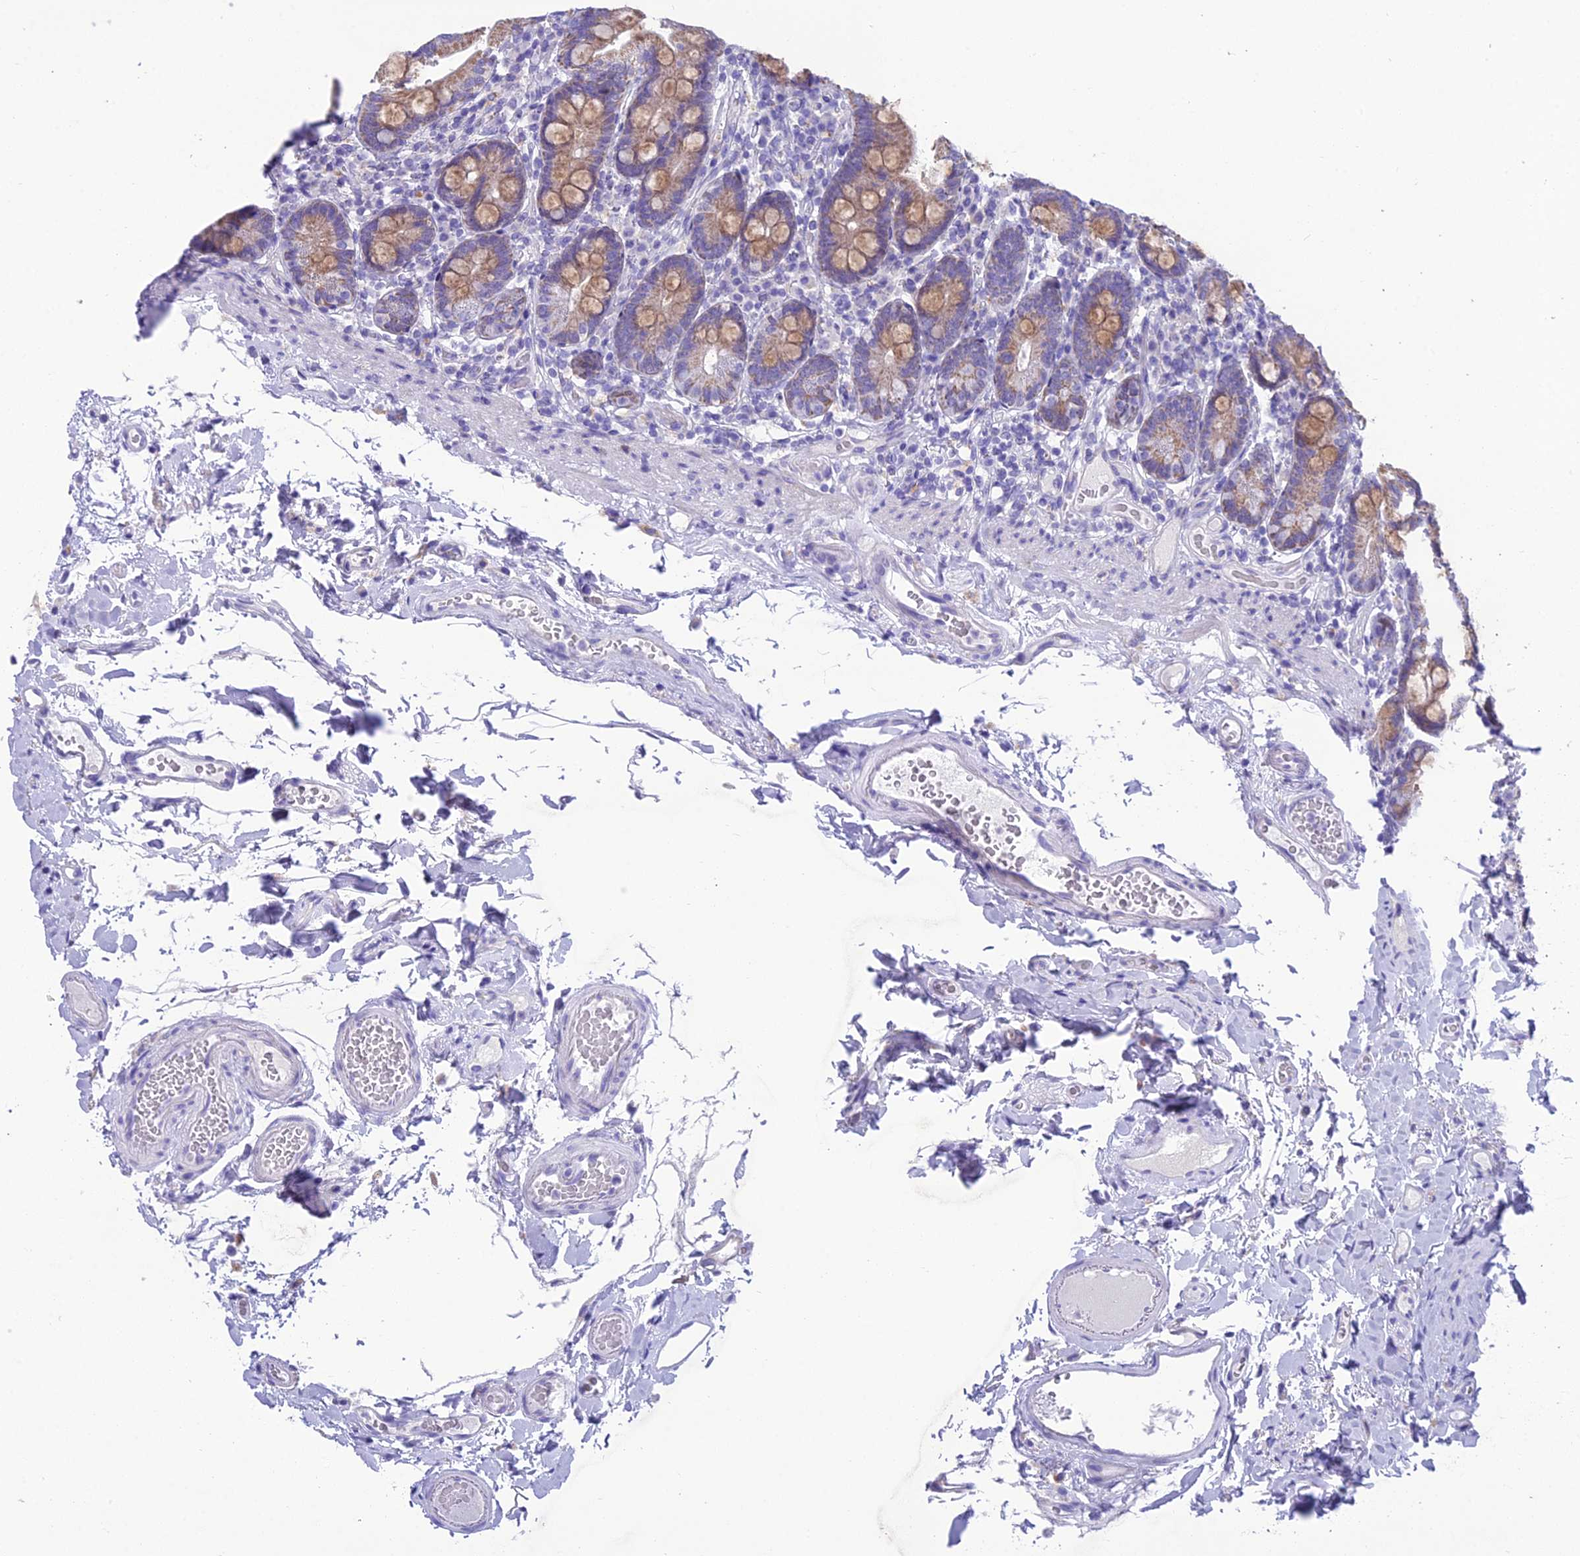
{"staining": {"intensity": "moderate", "quantity": "25%-75%", "location": "cytoplasmic/membranous"}, "tissue": "duodenum", "cell_type": "Glandular cells", "image_type": "normal", "snomed": [{"axis": "morphology", "description": "Normal tissue, NOS"}, {"axis": "topography", "description": "Duodenum"}], "caption": "IHC staining of normal duodenum, which reveals medium levels of moderate cytoplasmic/membranous positivity in about 25%-75% of glandular cells indicating moderate cytoplasmic/membranous protein staining. The staining was performed using DAB (brown) for protein detection and nuclei were counterstained in hematoxylin (blue).", "gene": "MIIP", "patient": {"sex": "female", "age": 67}}